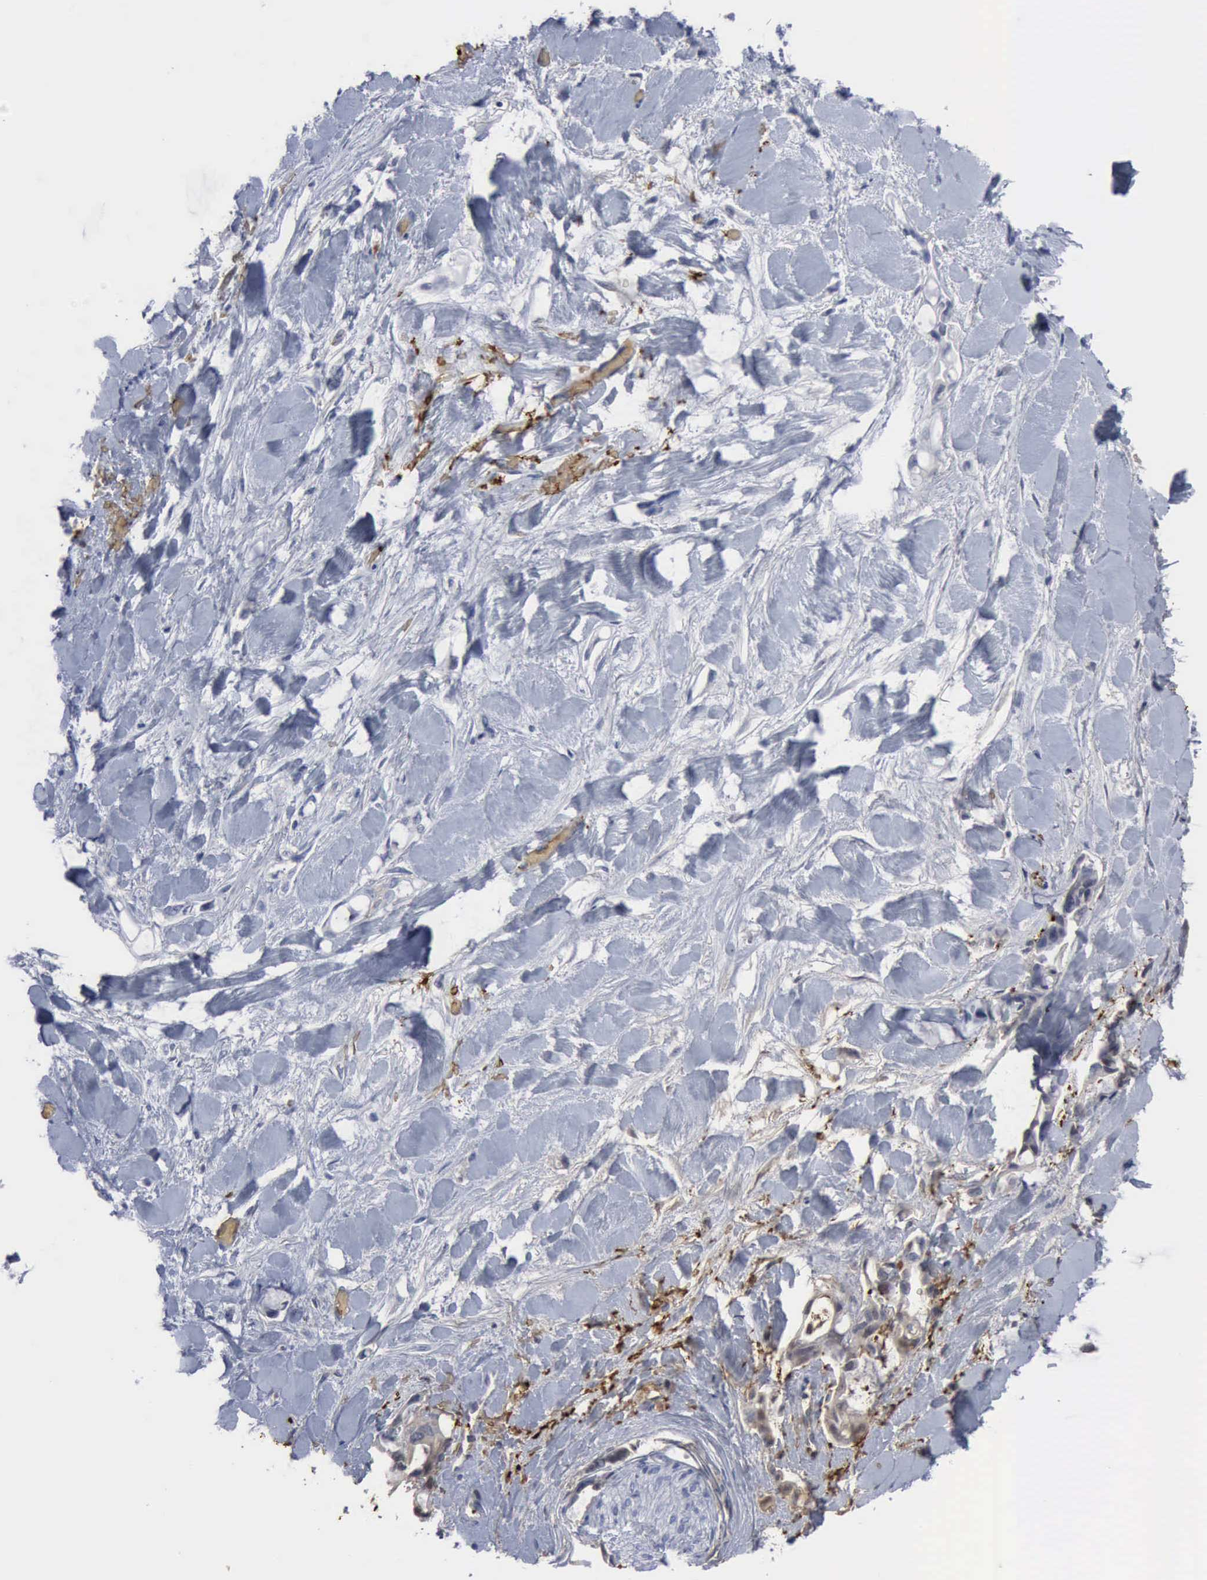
{"staining": {"intensity": "weak", "quantity": "<25%", "location": "cytoplasmic/membranous"}, "tissue": "pancreatic cancer", "cell_type": "Tumor cells", "image_type": "cancer", "snomed": [{"axis": "morphology", "description": "Adenocarcinoma, NOS"}, {"axis": "topography", "description": "Pancreas"}], "caption": "High magnification brightfield microscopy of pancreatic adenocarcinoma stained with DAB (3,3'-diaminobenzidine) (brown) and counterstained with hematoxylin (blue): tumor cells show no significant positivity.", "gene": "TGFB1", "patient": {"sex": "female", "age": 70}}